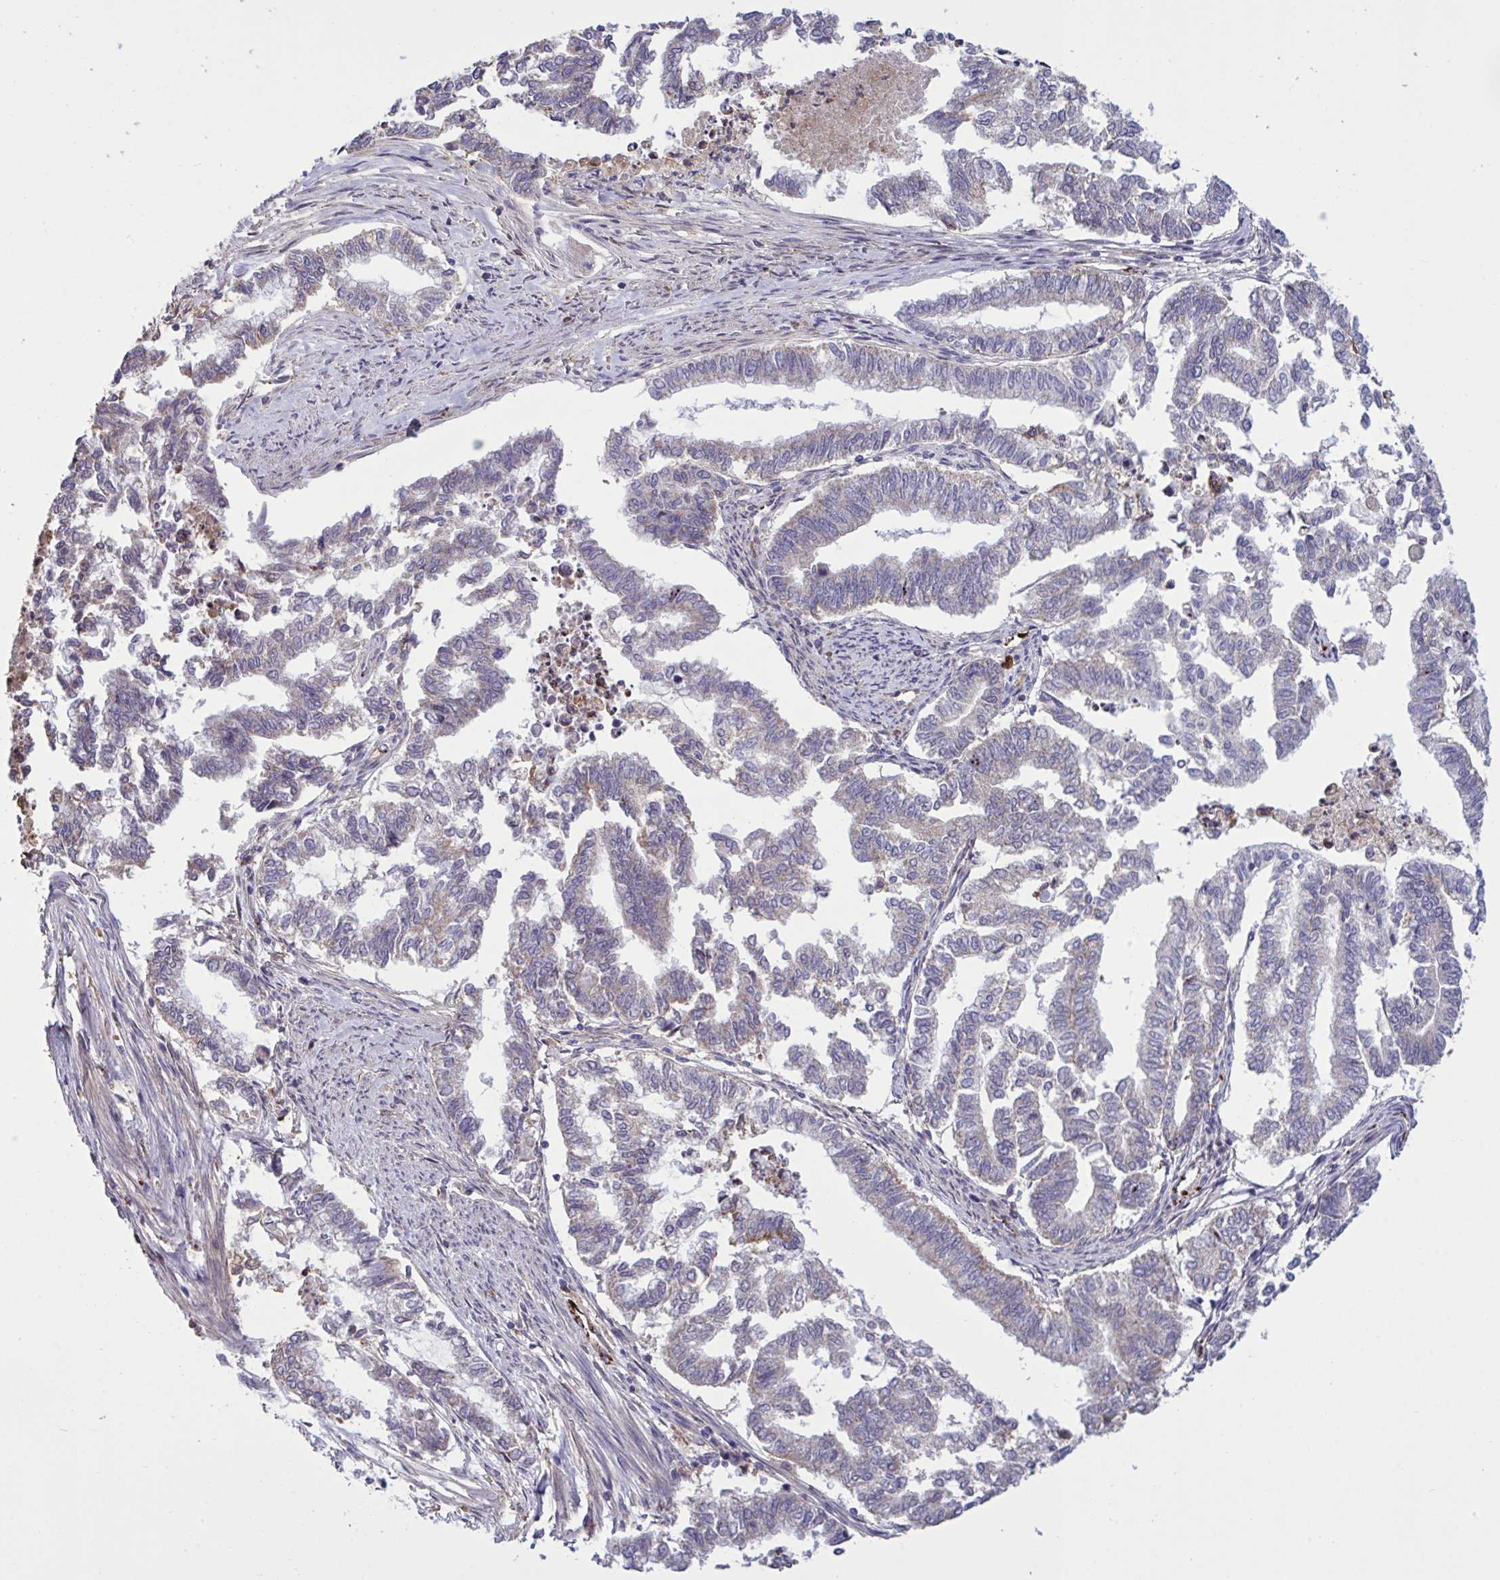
{"staining": {"intensity": "weak", "quantity": "25%-75%", "location": "cytoplasmic/membranous"}, "tissue": "endometrial cancer", "cell_type": "Tumor cells", "image_type": "cancer", "snomed": [{"axis": "morphology", "description": "Adenocarcinoma, NOS"}, {"axis": "topography", "description": "Endometrium"}], "caption": "Protein staining of adenocarcinoma (endometrial) tissue displays weak cytoplasmic/membranous positivity in approximately 25%-75% of tumor cells. Immunohistochemistry stains the protein in brown and the nuclei are stained blue.", "gene": "CD101", "patient": {"sex": "female", "age": 79}}